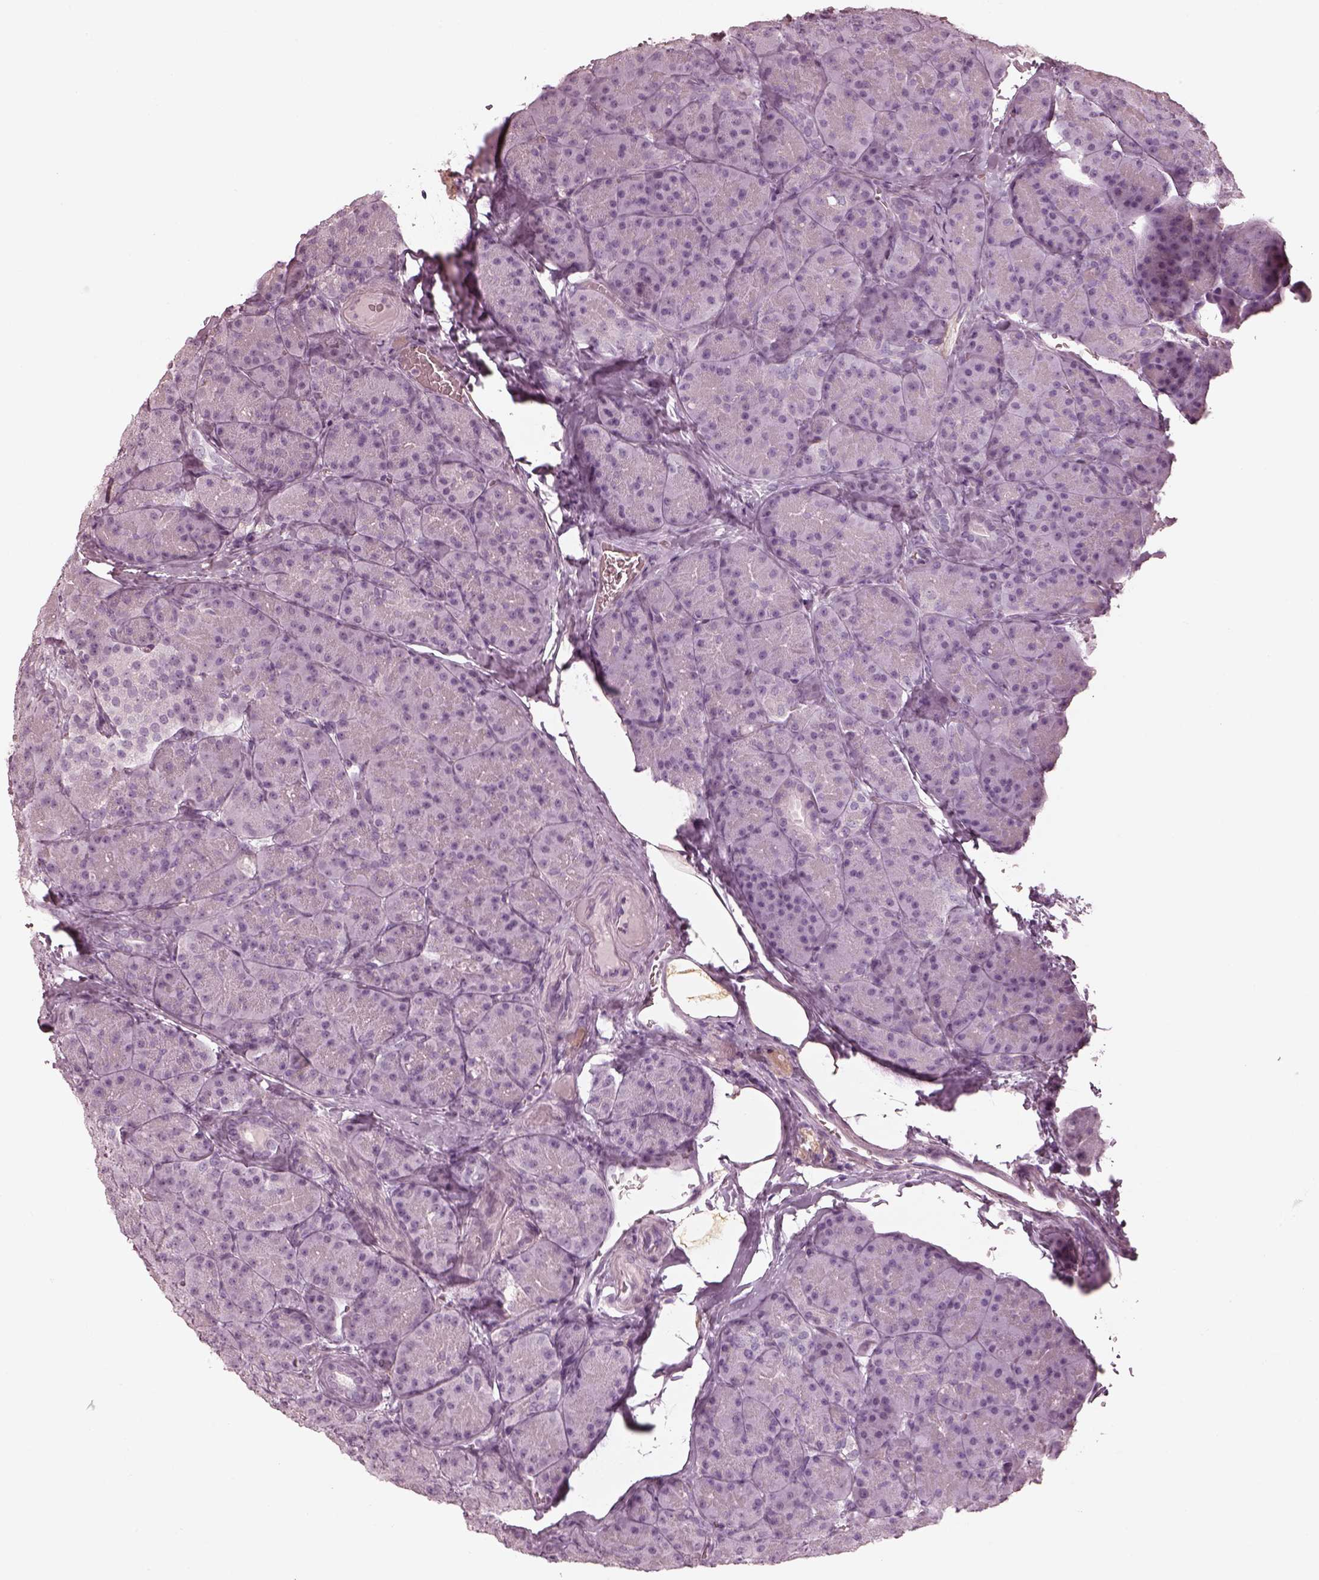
{"staining": {"intensity": "negative", "quantity": "none", "location": "none"}, "tissue": "pancreas", "cell_type": "Exocrine glandular cells", "image_type": "normal", "snomed": [{"axis": "morphology", "description": "Normal tissue, NOS"}, {"axis": "topography", "description": "Pancreas"}], "caption": "This is an IHC image of benign human pancreas. There is no staining in exocrine glandular cells.", "gene": "ENSG00000289258", "patient": {"sex": "male", "age": 57}}